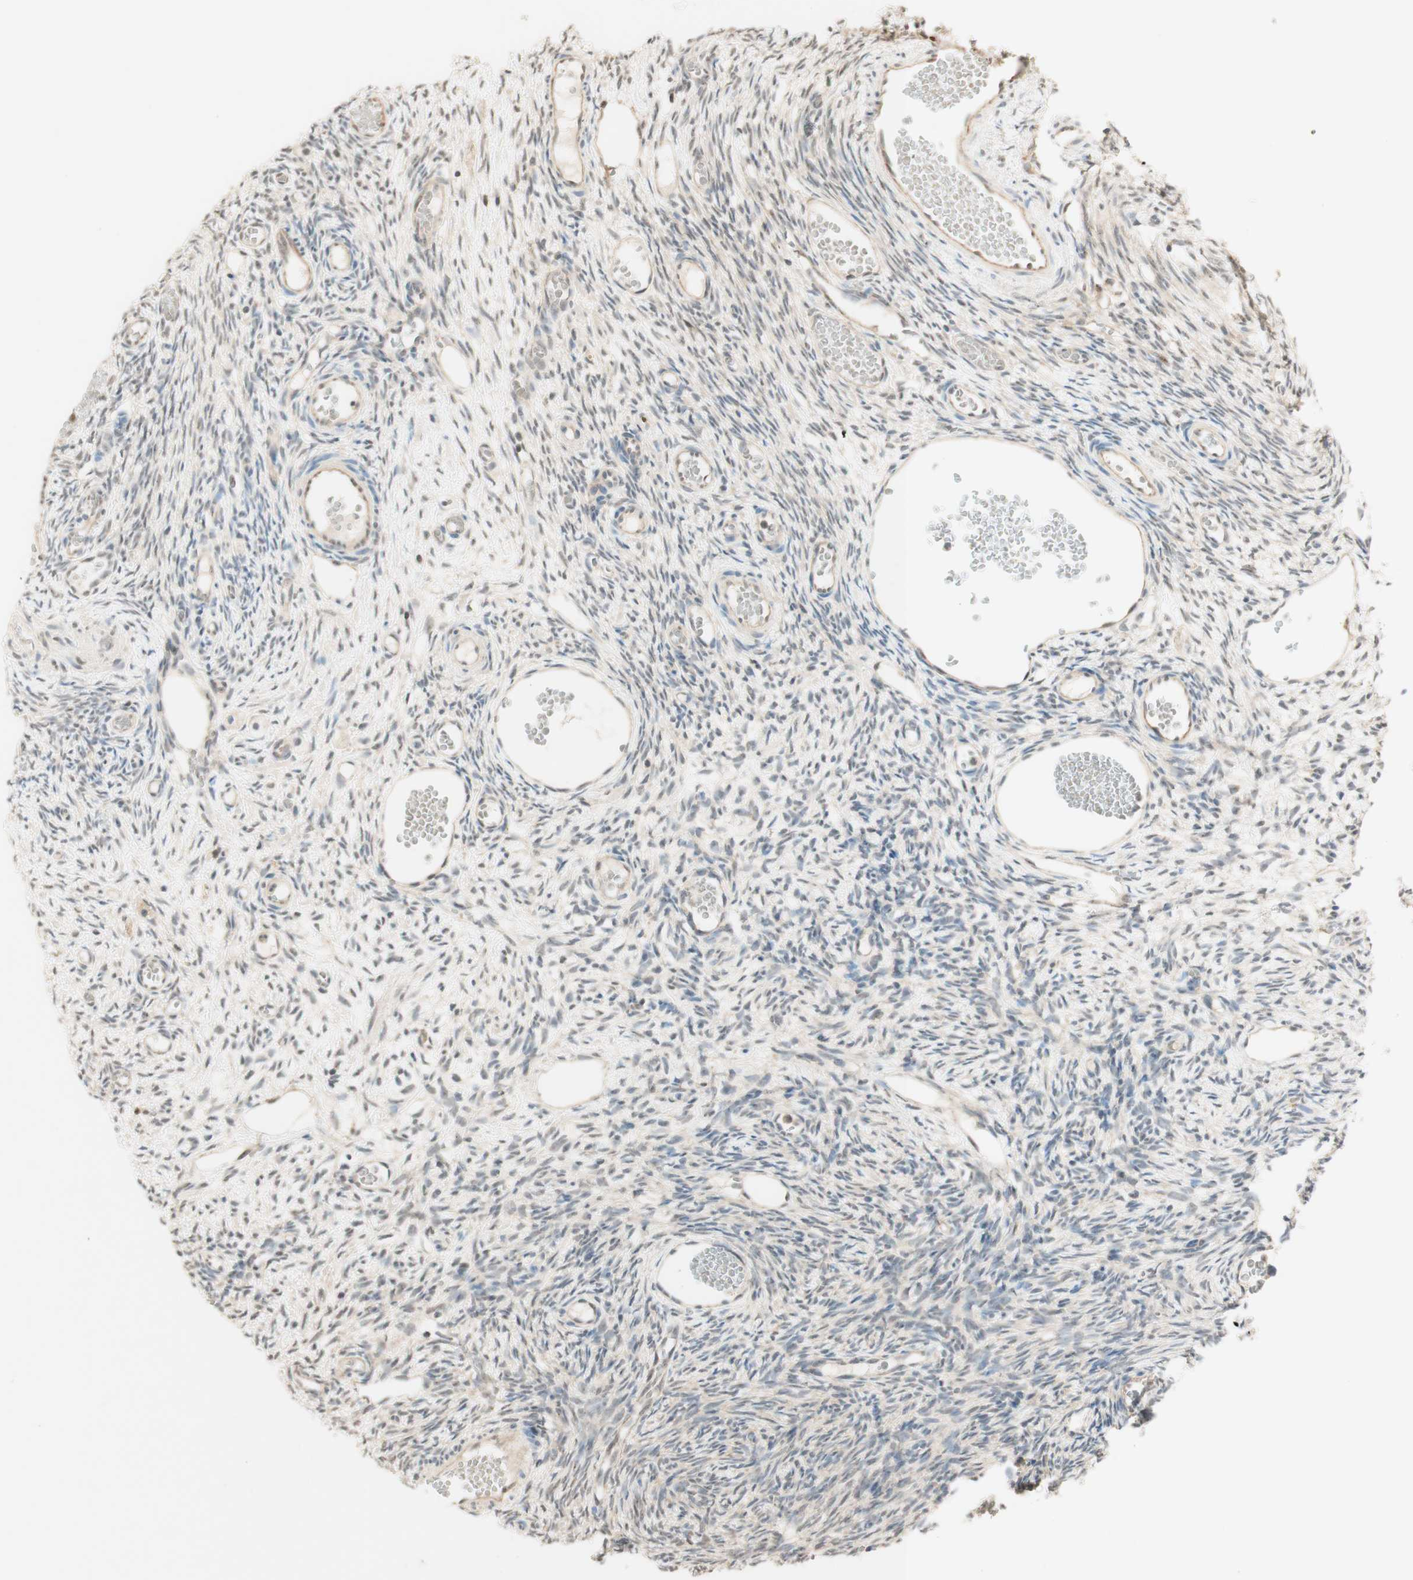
{"staining": {"intensity": "moderate", "quantity": ">75%", "location": "cytoplasmic/membranous"}, "tissue": "ovary", "cell_type": "Follicle cells", "image_type": "normal", "snomed": [{"axis": "morphology", "description": "Normal tissue, NOS"}, {"axis": "topography", "description": "Ovary"}], "caption": "A brown stain labels moderate cytoplasmic/membranous expression of a protein in follicle cells of unremarkable ovary.", "gene": "SPINT2", "patient": {"sex": "female", "age": 35}}